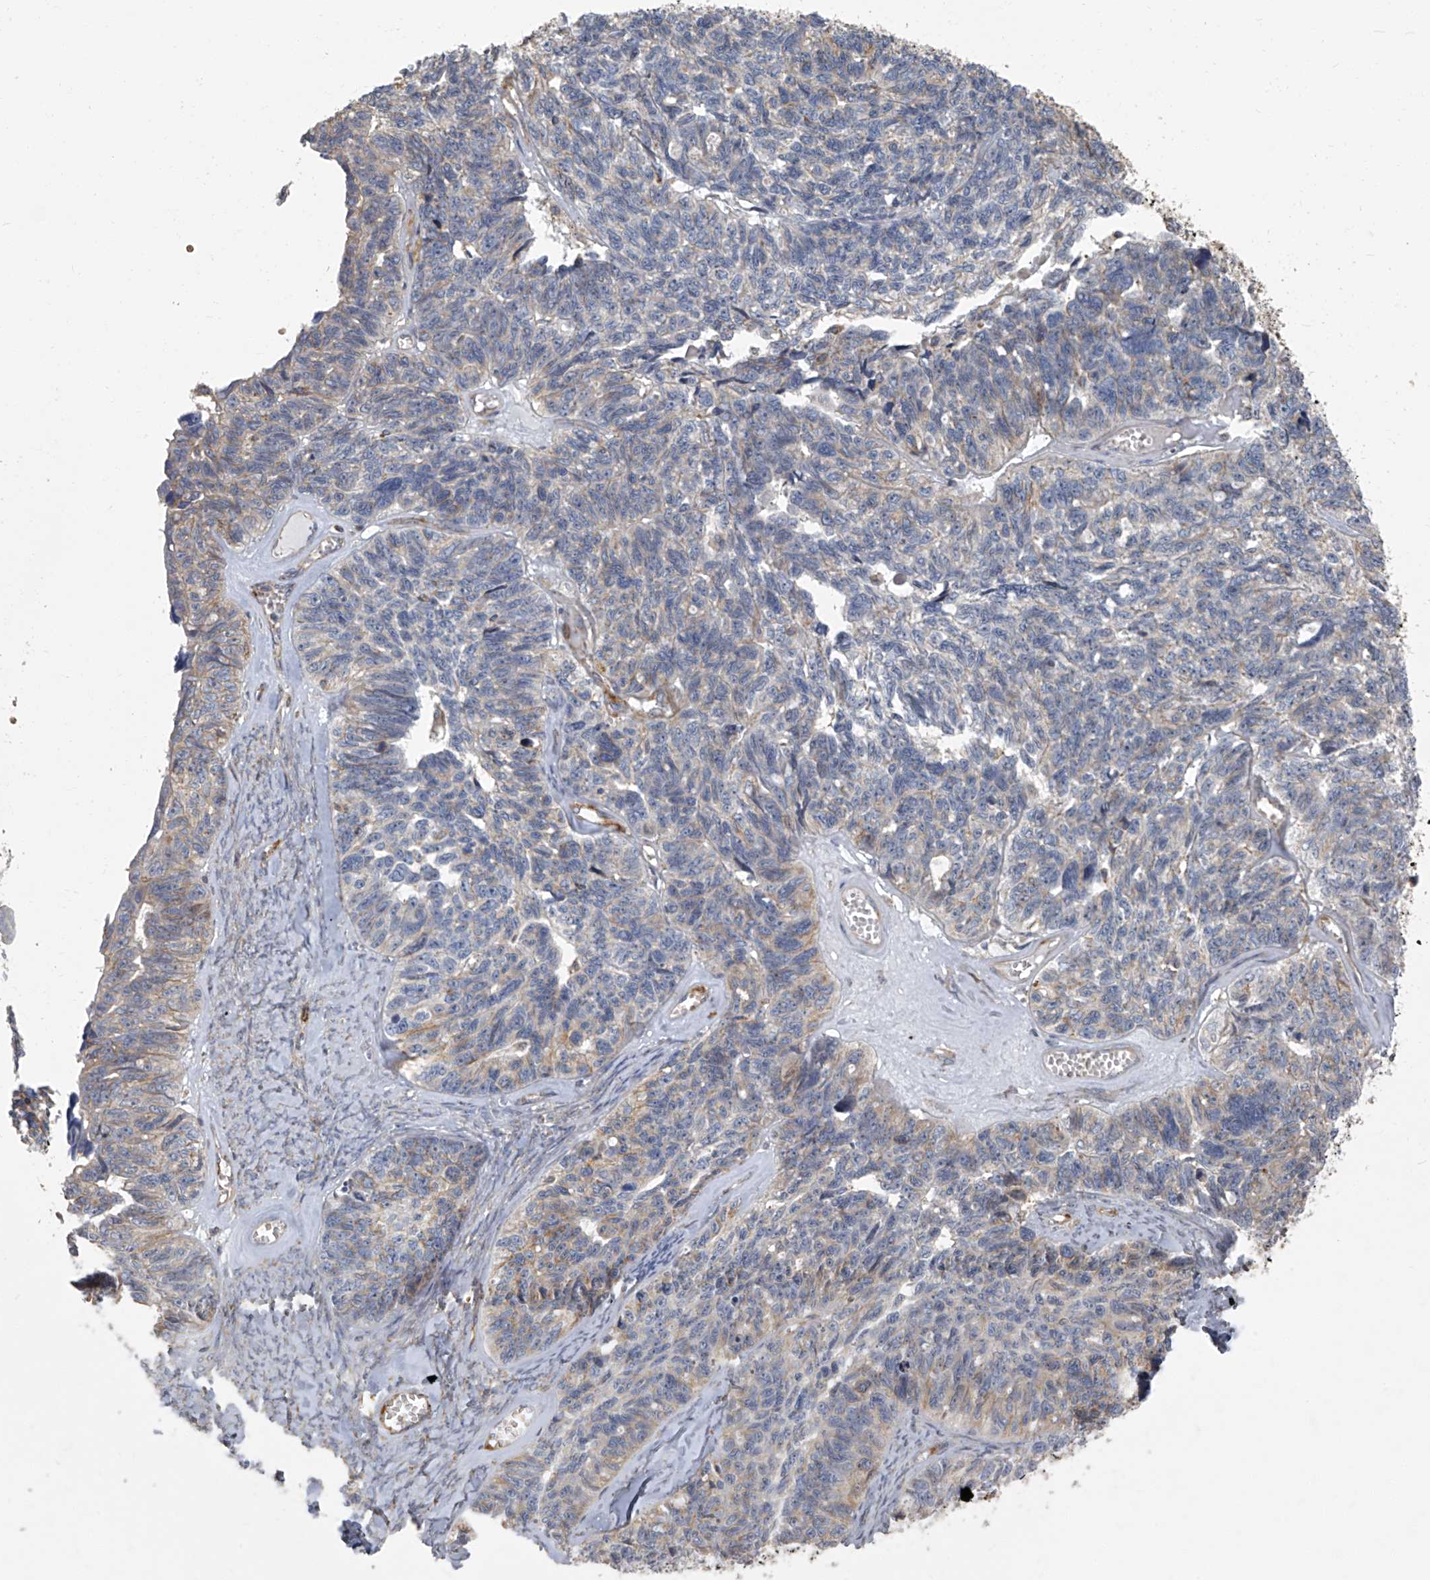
{"staining": {"intensity": "weak", "quantity": "<25%", "location": "cytoplasmic/membranous"}, "tissue": "ovarian cancer", "cell_type": "Tumor cells", "image_type": "cancer", "snomed": [{"axis": "morphology", "description": "Cystadenocarcinoma, serous, NOS"}, {"axis": "topography", "description": "Ovary"}], "caption": "The histopathology image reveals no staining of tumor cells in serous cystadenocarcinoma (ovarian).", "gene": "SEPTIN7", "patient": {"sex": "female", "age": 79}}